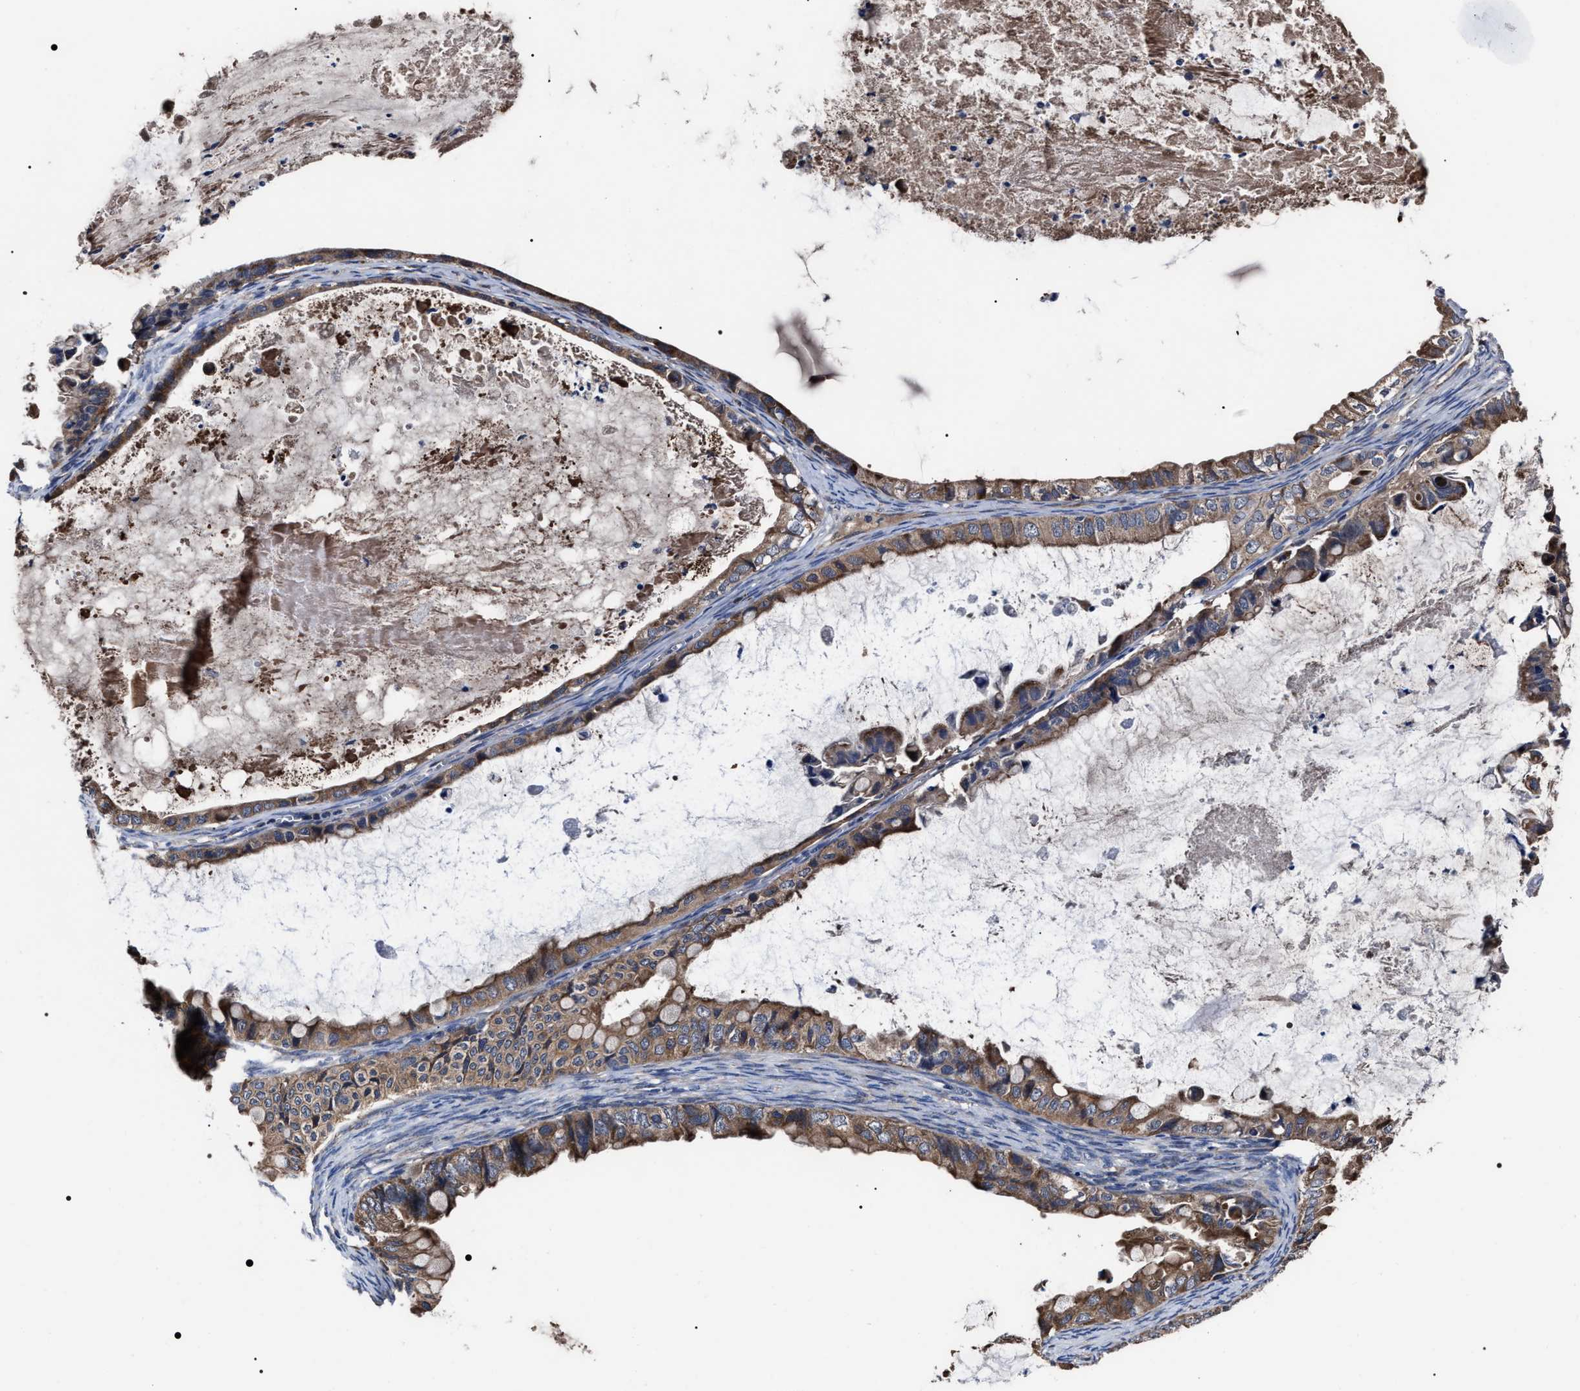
{"staining": {"intensity": "moderate", "quantity": ">75%", "location": "cytoplasmic/membranous"}, "tissue": "ovarian cancer", "cell_type": "Tumor cells", "image_type": "cancer", "snomed": [{"axis": "morphology", "description": "Cystadenocarcinoma, mucinous, NOS"}, {"axis": "topography", "description": "Ovary"}], "caption": "High-power microscopy captured an immunohistochemistry (IHC) image of ovarian mucinous cystadenocarcinoma, revealing moderate cytoplasmic/membranous staining in approximately >75% of tumor cells. Immunohistochemistry (ihc) stains the protein in brown and the nuclei are stained blue.", "gene": "MACC1", "patient": {"sex": "female", "age": 80}}